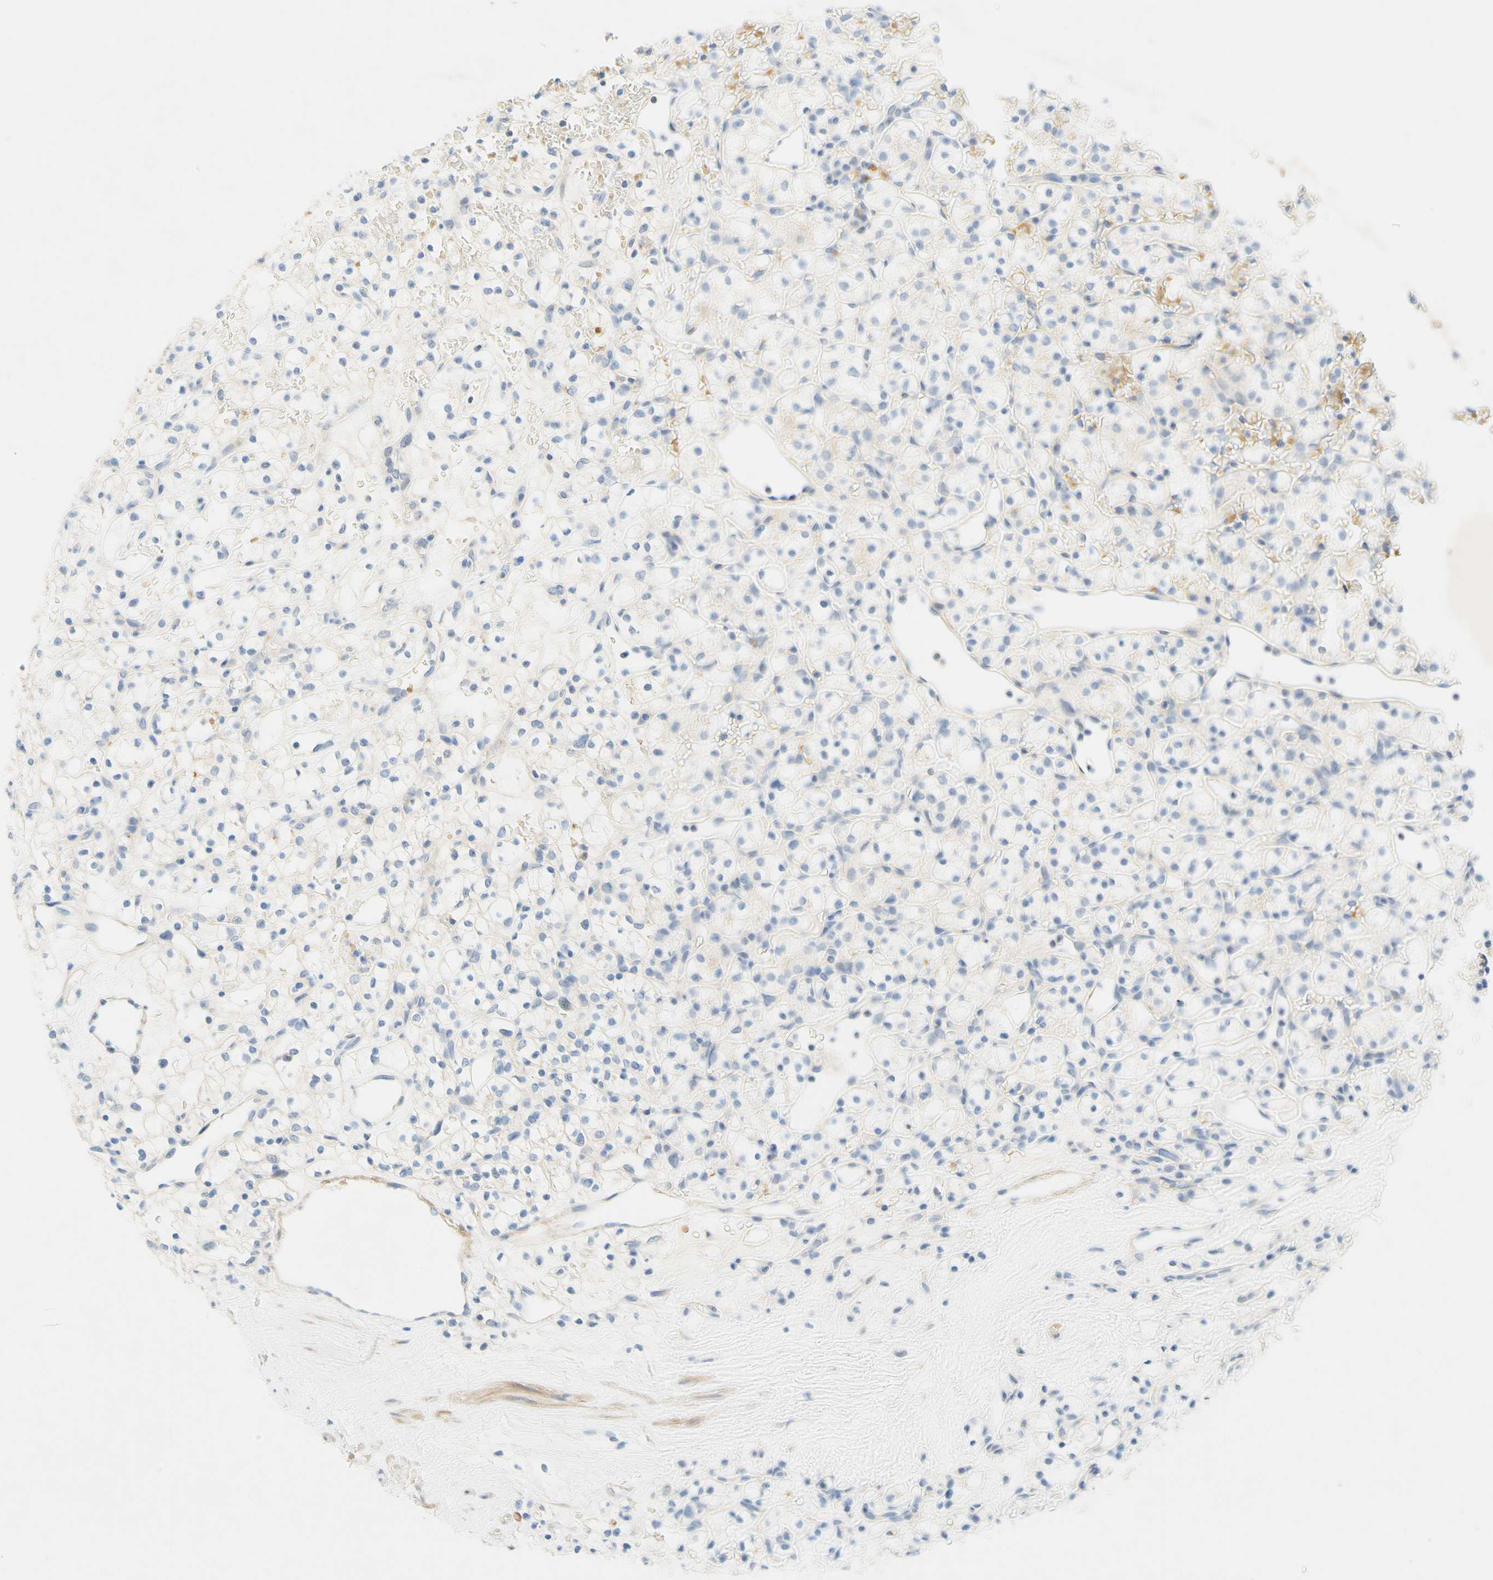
{"staining": {"intensity": "negative", "quantity": "none", "location": "none"}, "tissue": "renal cancer", "cell_type": "Tumor cells", "image_type": "cancer", "snomed": [{"axis": "morphology", "description": "Adenocarcinoma, NOS"}, {"axis": "topography", "description": "Kidney"}], "caption": "Tumor cells are negative for protein expression in human adenocarcinoma (renal).", "gene": "ENTREP2", "patient": {"sex": "female", "age": 60}}